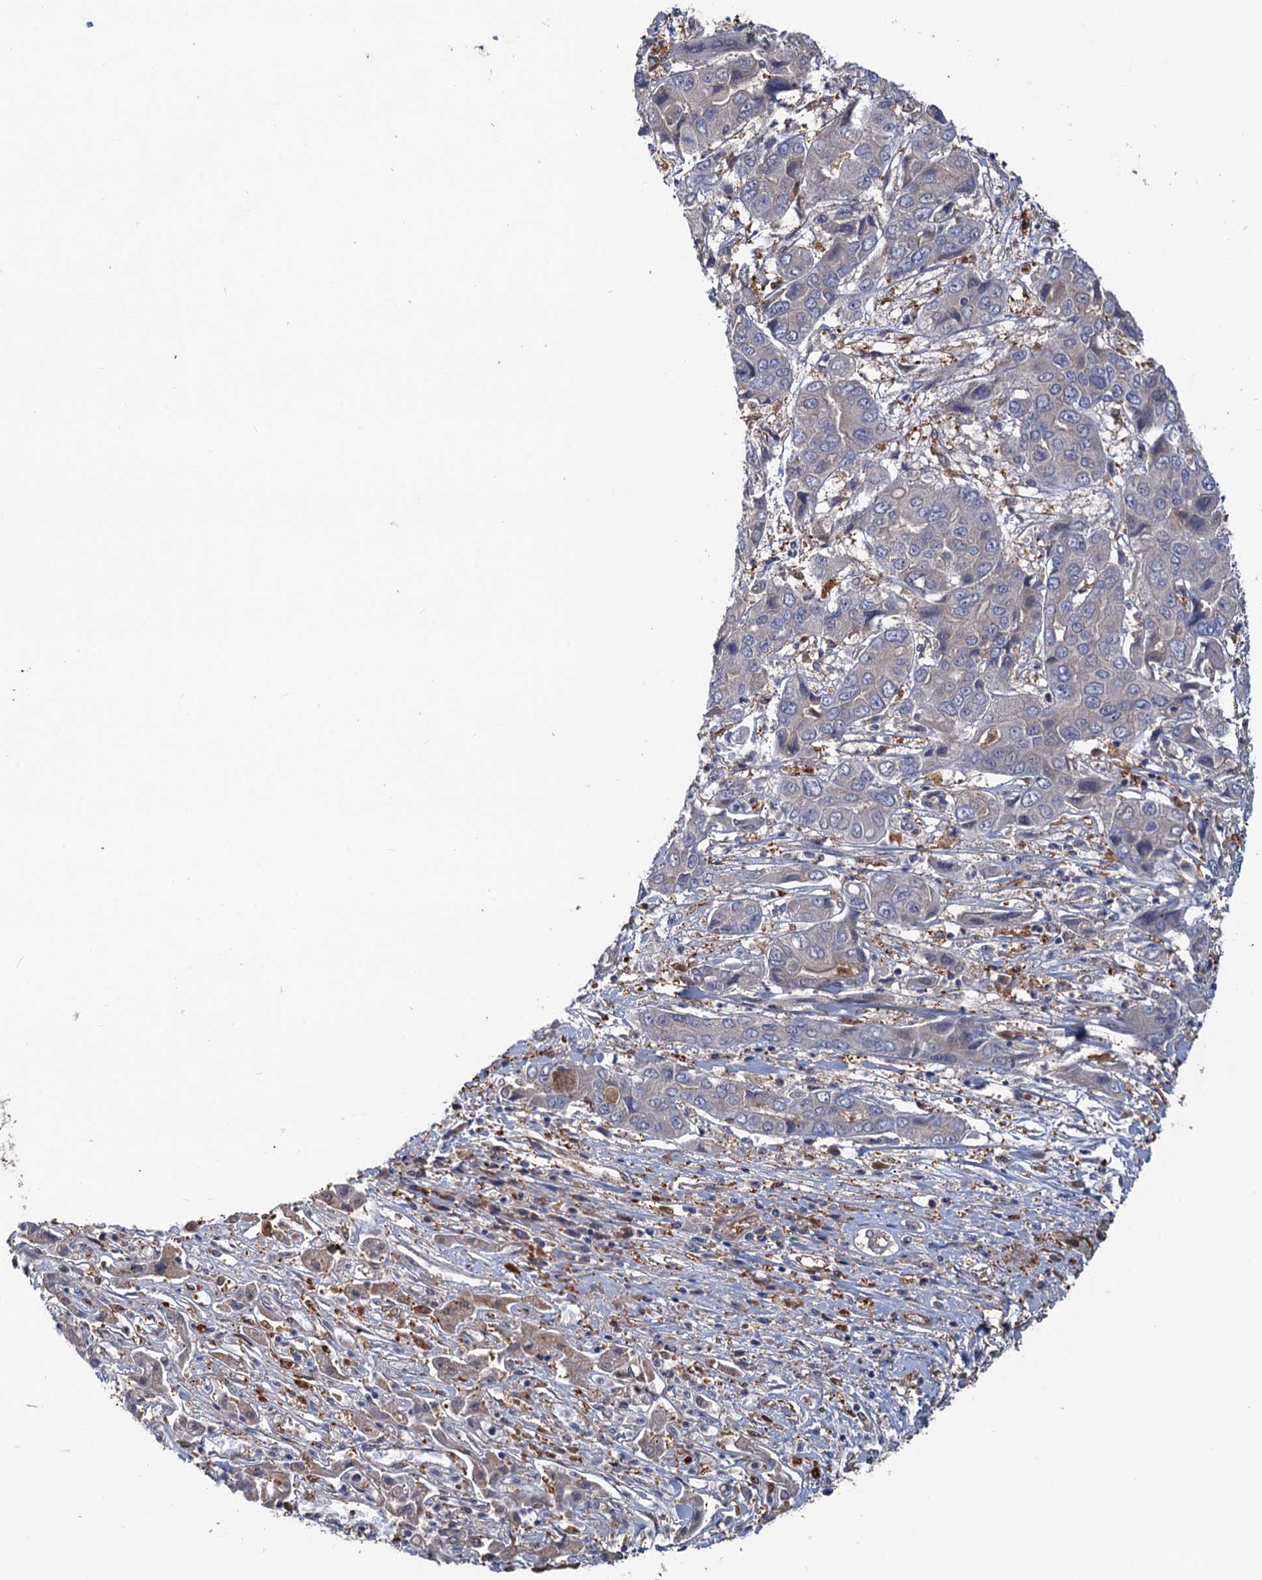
{"staining": {"intensity": "negative", "quantity": "none", "location": "none"}, "tissue": "liver cancer", "cell_type": "Tumor cells", "image_type": "cancer", "snomed": [{"axis": "morphology", "description": "Cholangiocarcinoma"}, {"axis": "topography", "description": "Liver"}], "caption": "Immunohistochemical staining of liver cancer shows no significant positivity in tumor cells.", "gene": "NEK8", "patient": {"sex": "male", "age": 67}}